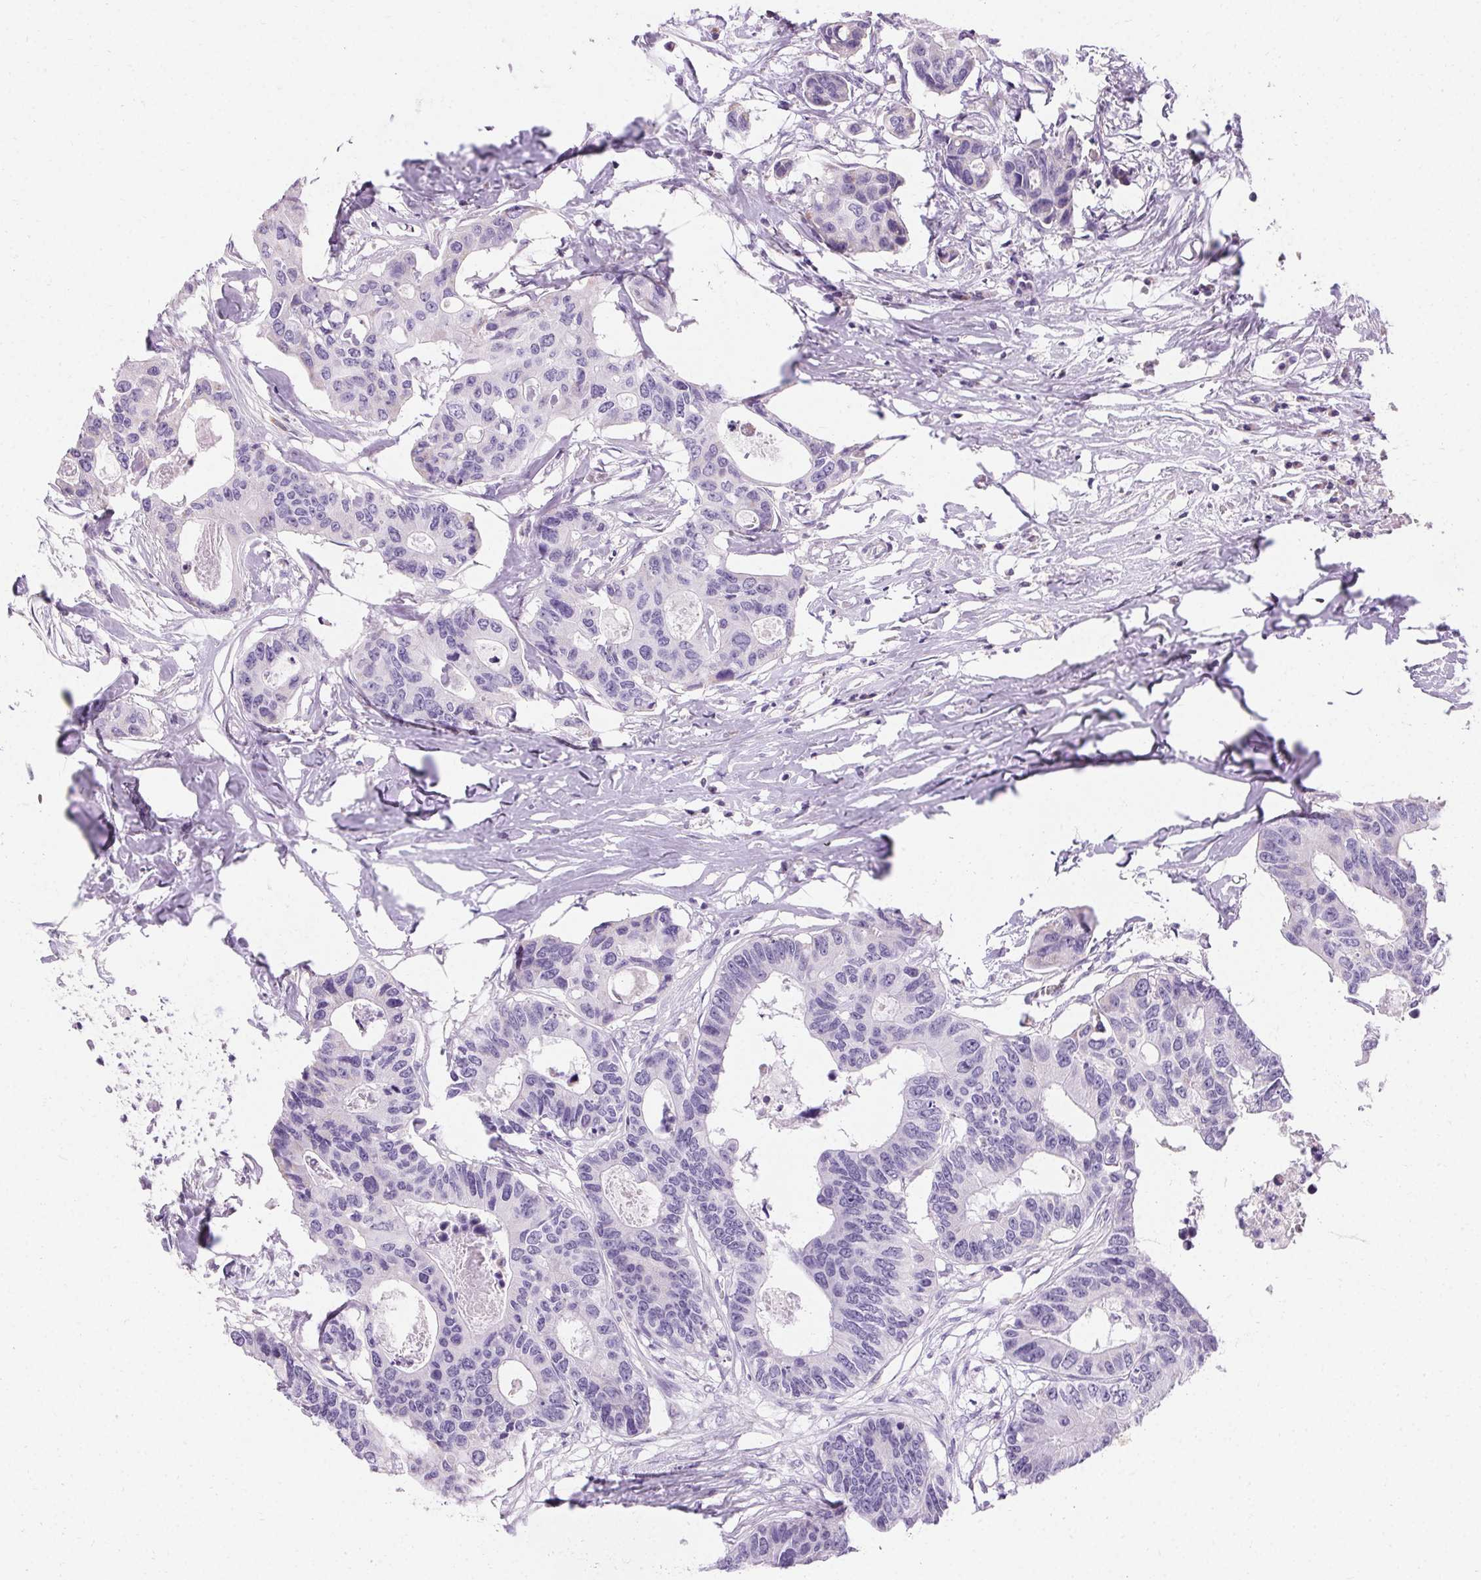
{"staining": {"intensity": "negative", "quantity": "none", "location": "none"}, "tissue": "colorectal cancer", "cell_type": "Tumor cells", "image_type": "cancer", "snomed": [{"axis": "morphology", "description": "Adenocarcinoma, NOS"}, {"axis": "topography", "description": "Rectum"}], "caption": "An IHC micrograph of colorectal cancer is shown. There is no staining in tumor cells of colorectal cancer.", "gene": "ASGR2", "patient": {"sex": "male", "age": 57}}